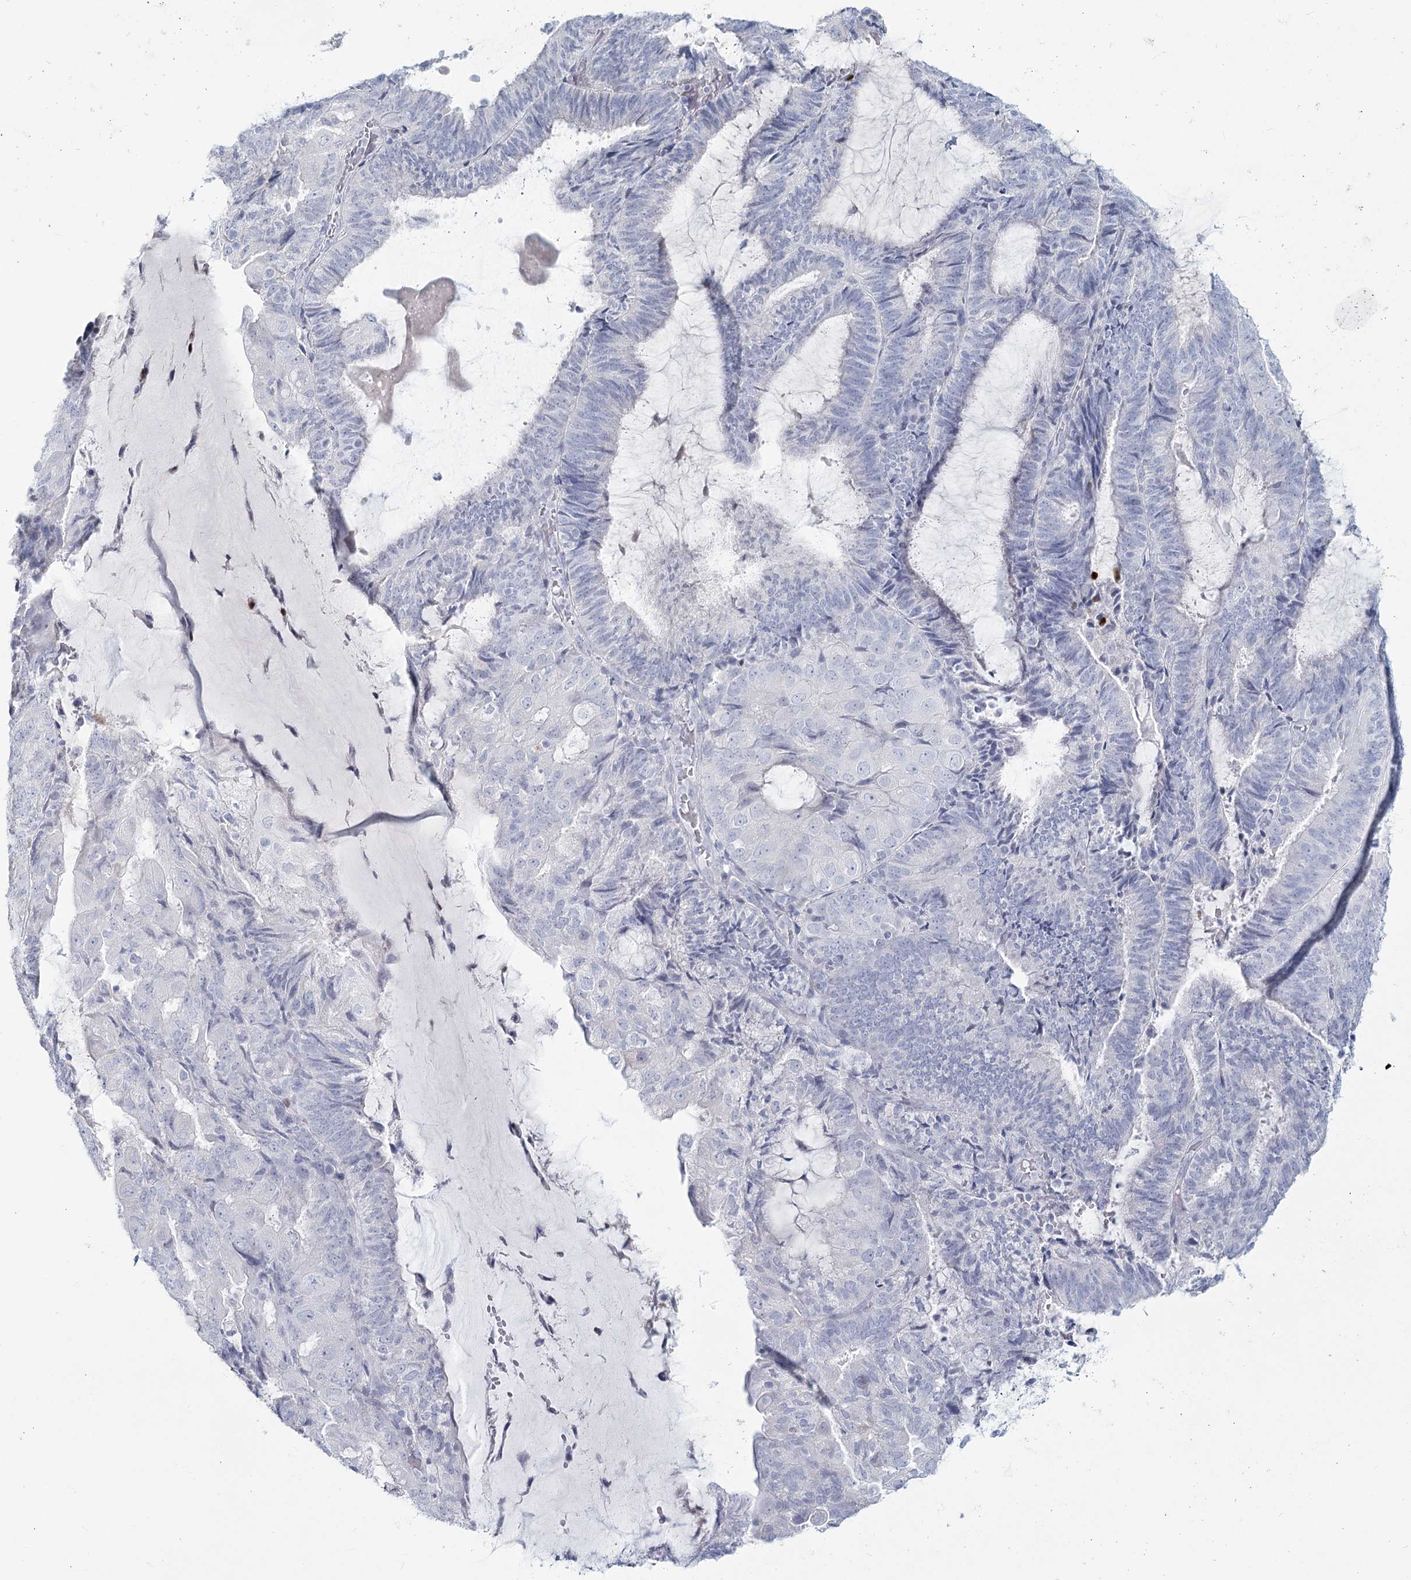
{"staining": {"intensity": "negative", "quantity": "none", "location": "none"}, "tissue": "endometrial cancer", "cell_type": "Tumor cells", "image_type": "cancer", "snomed": [{"axis": "morphology", "description": "Adenocarcinoma, NOS"}, {"axis": "topography", "description": "Endometrium"}], "caption": "Tumor cells are negative for protein expression in human endometrial cancer. (DAB immunohistochemistry (IHC) visualized using brightfield microscopy, high magnification).", "gene": "SLC6A19", "patient": {"sex": "female", "age": 81}}